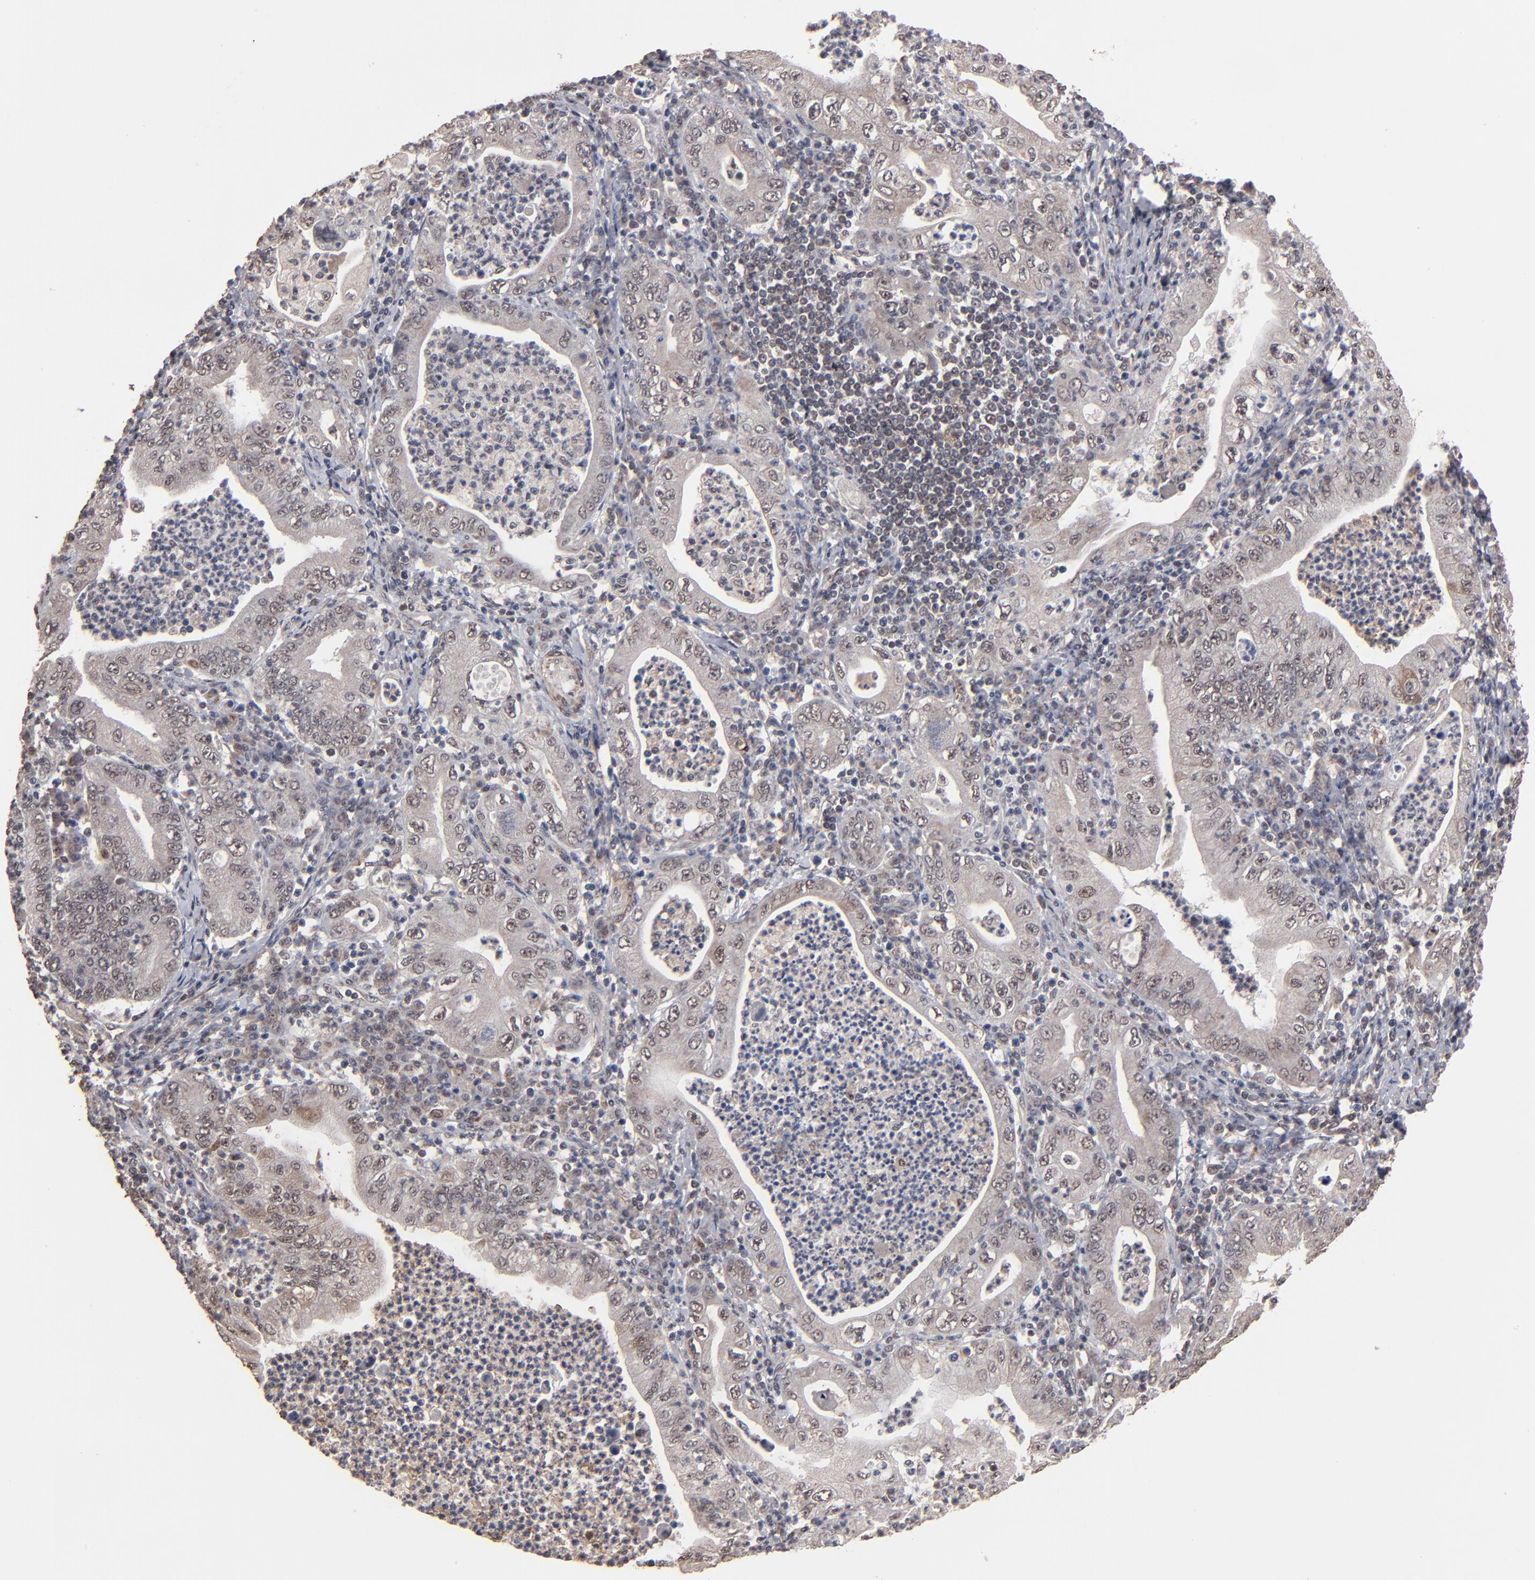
{"staining": {"intensity": "weak", "quantity": "<25%", "location": "cytoplasmic/membranous,nuclear"}, "tissue": "stomach cancer", "cell_type": "Tumor cells", "image_type": "cancer", "snomed": [{"axis": "morphology", "description": "Normal tissue, NOS"}, {"axis": "morphology", "description": "Adenocarcinoma, NOS"}, {"axis": "topography", "description": "Esophagus"}, {"axis": "topography", "description": "Stomach, upper"}, {"axis": "topography", "description": "Peripheral nerve tissue"}], "caption": "Human stomach adenocarcinoma stained for a protein using immunohistochemistry demonstrates no positivity in tumor cells.", "gene": "BNIP3", "patient": {"sex": "male", "age": 62}}